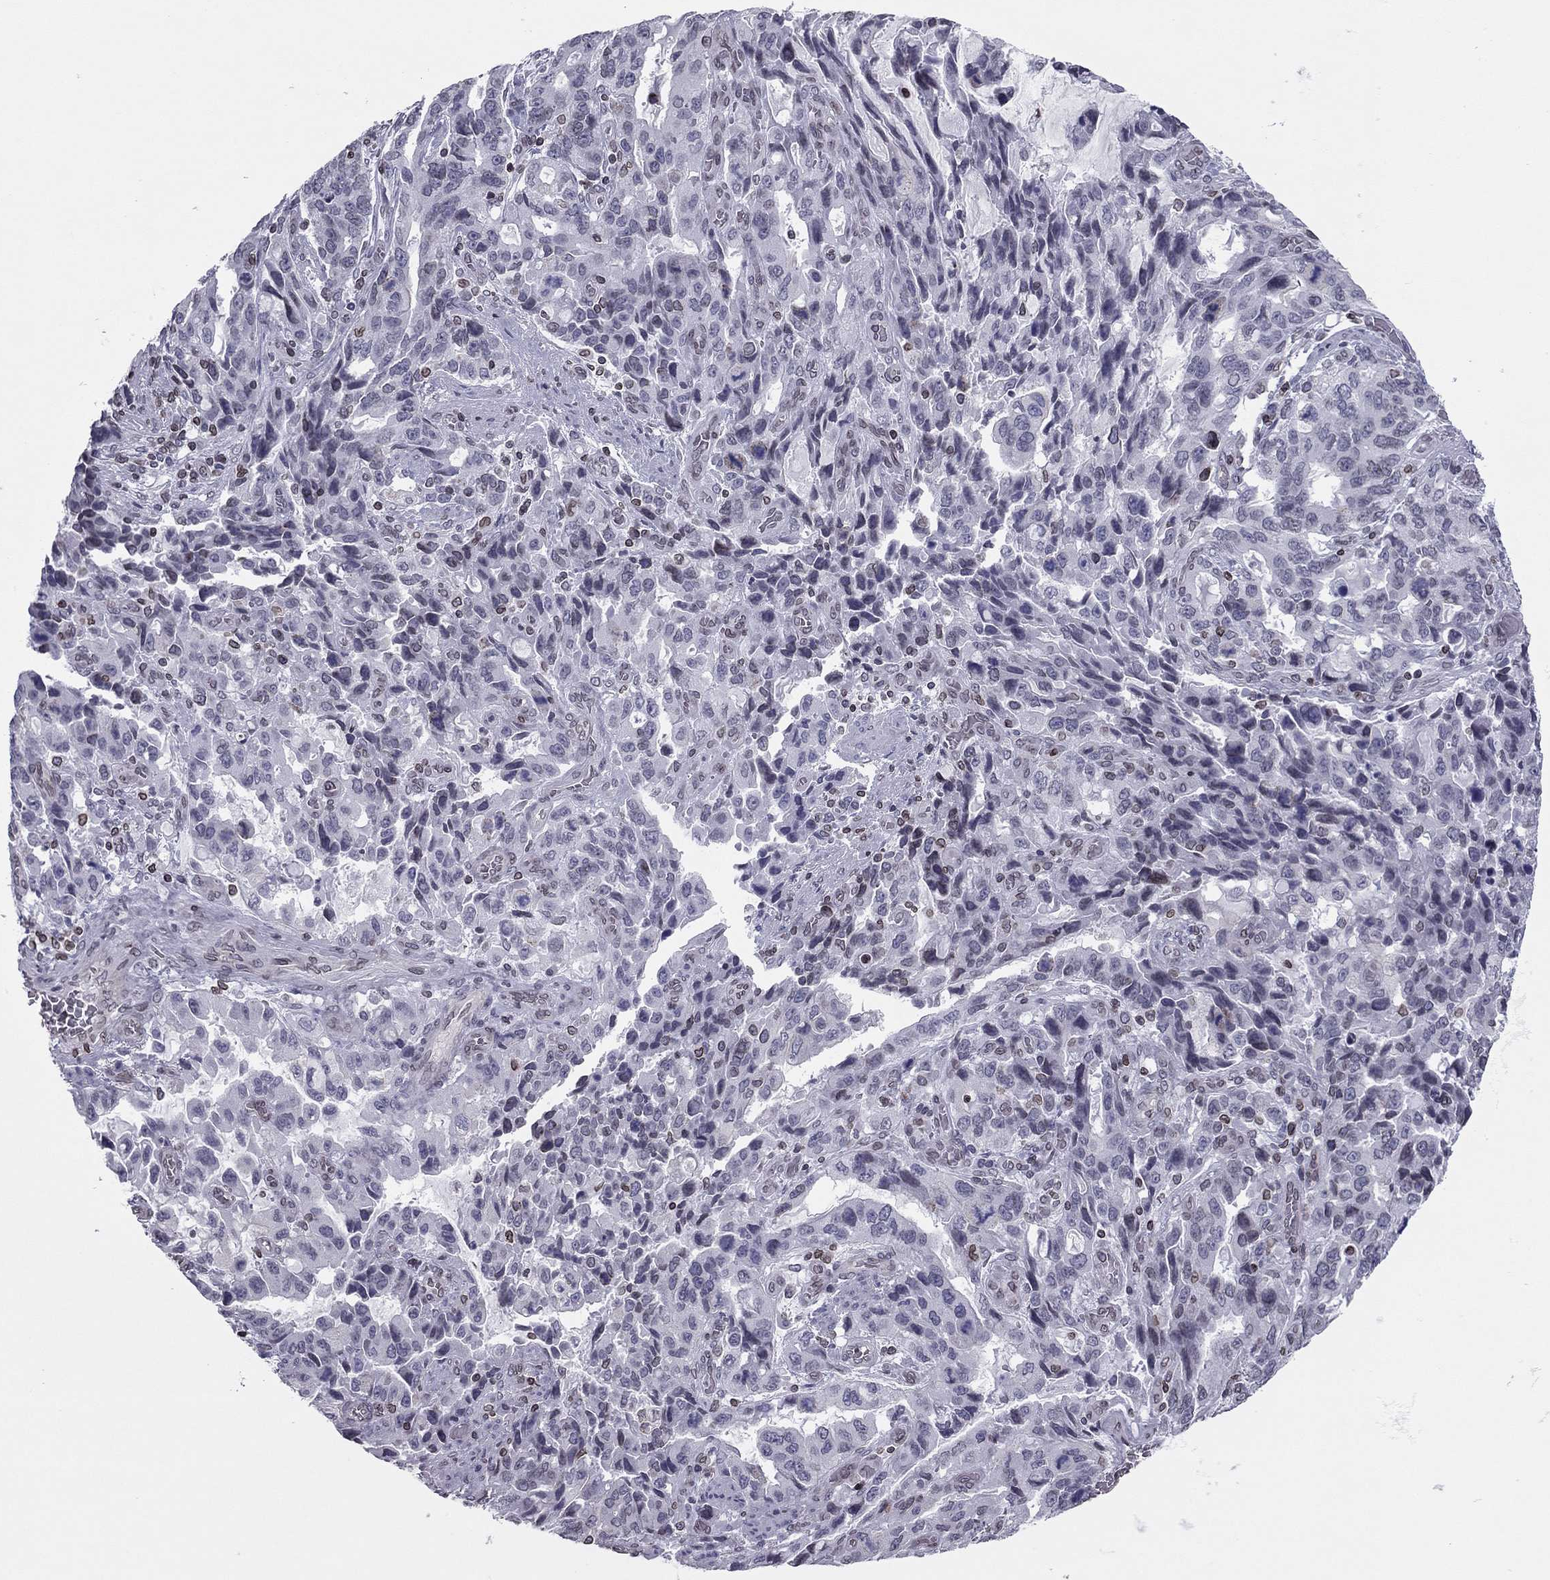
{"staining": {"intensity": "negative", "quantity": "none", "location": "none"}, "tissue": "stomach cancer", "cell_type": "Tumor cells", "image_type": "cancer", "snomed": [{"axis": "morphology", "description": "Adenocarcinoma, NOS"}, {"axis": "topography", "description": "Stomach, upper"}], "caption": "A high-resolution image shows immunohistochemistry staining of stomach cancer, which shows no significant staining in tumor cells.", "gene": "ESPL1", "patient": {"sex": "male", "age": 85}}